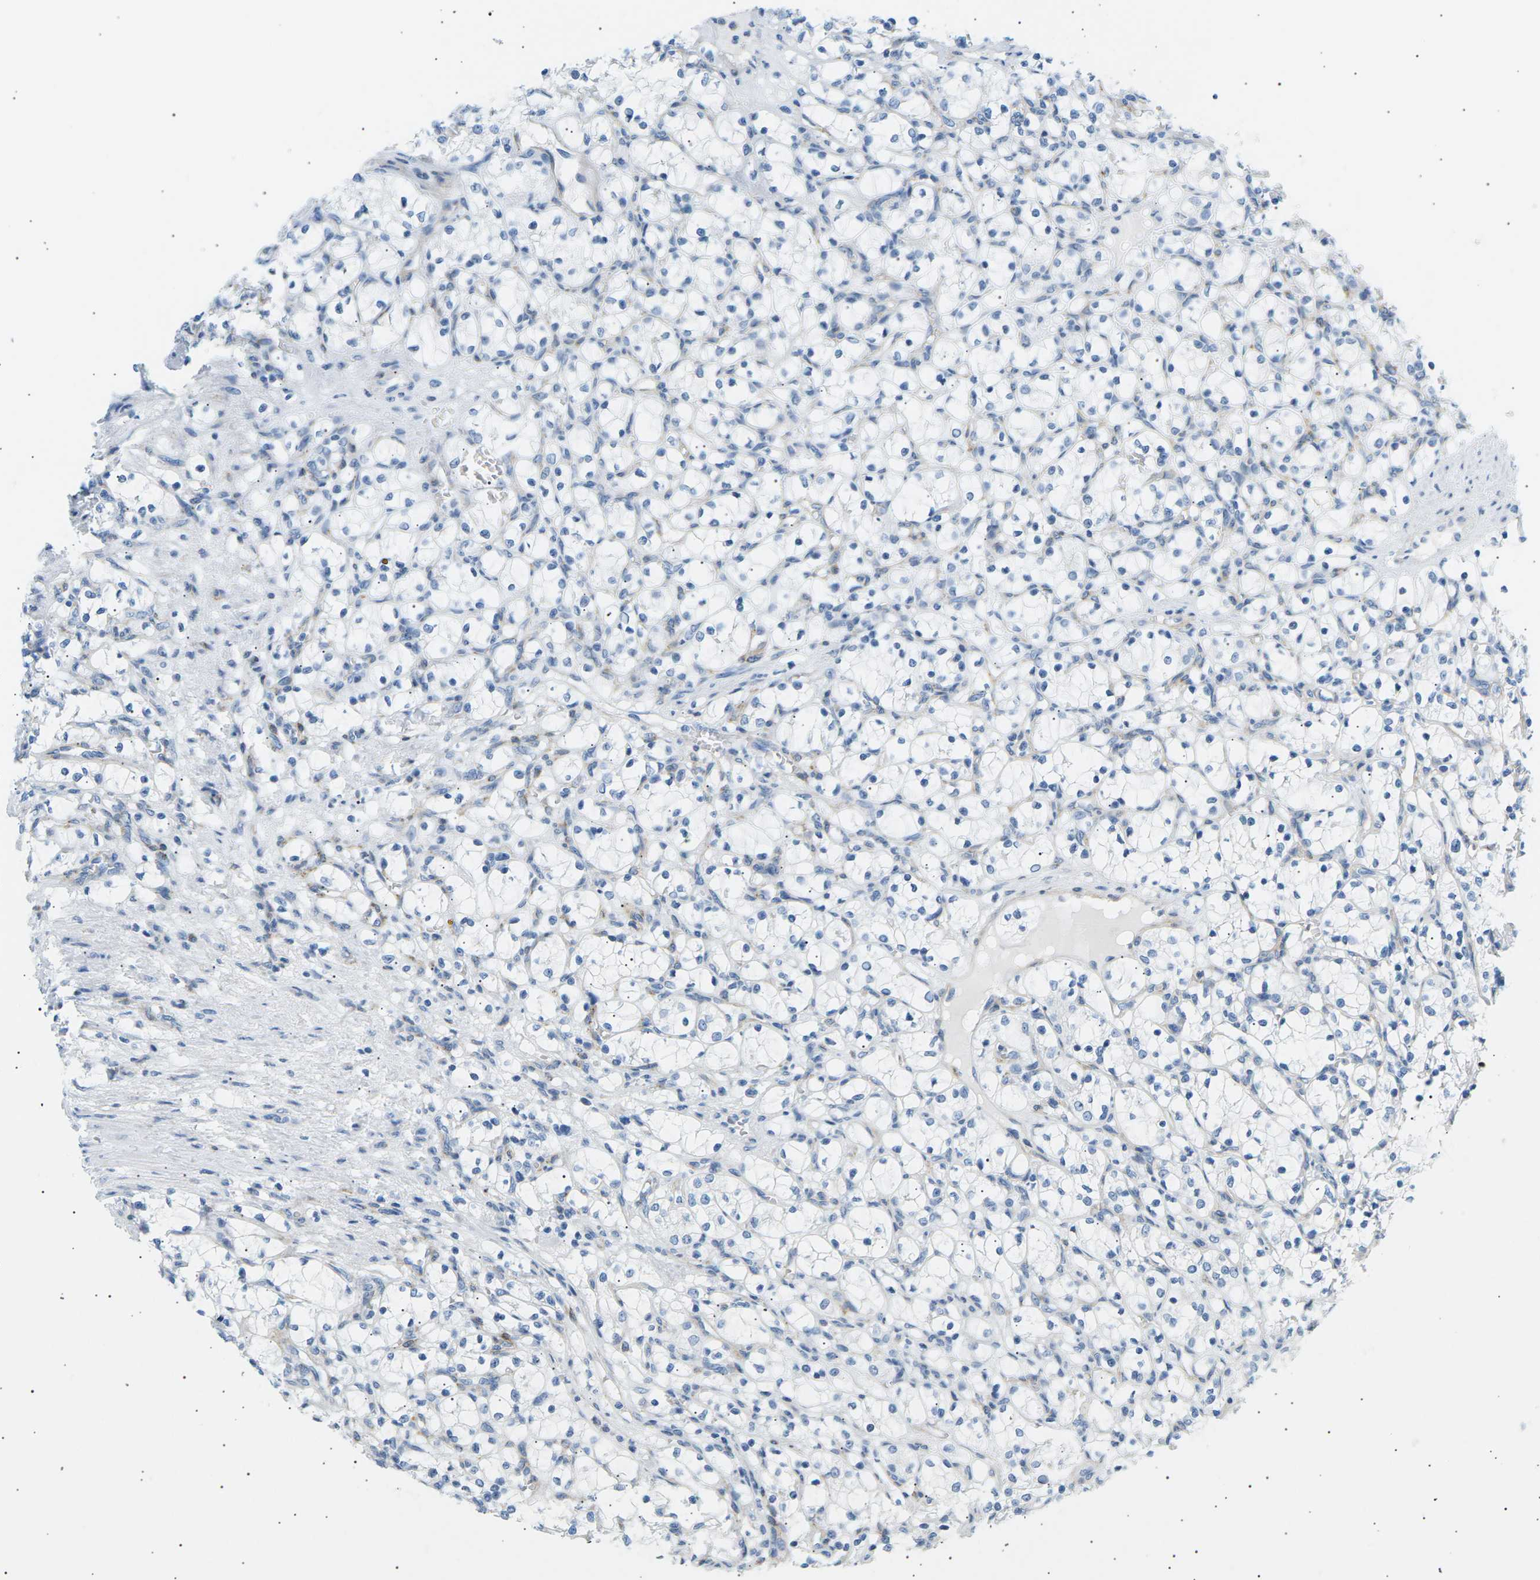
{"staining": {"intensity": "negative", "quantity": "none", "location": "none"}, "tissue": "renal cancer", "cell_type": "Tumor cells", "image_type": "cancer", "snomed": [{"axis": "morphology", "description": "Adenocarcinoma, NOS"}, {"axis": "topography", "description": "Kidney"}], "caption": "The micrograph displays no significant positivity in tumor cells of renal cancer (adenocarcinoma). (Immunohistochemistry, brightfield microscopy, high magnification).", "gene": "SEPTIN5", "patient": {"sex": "female", "age": 69}}